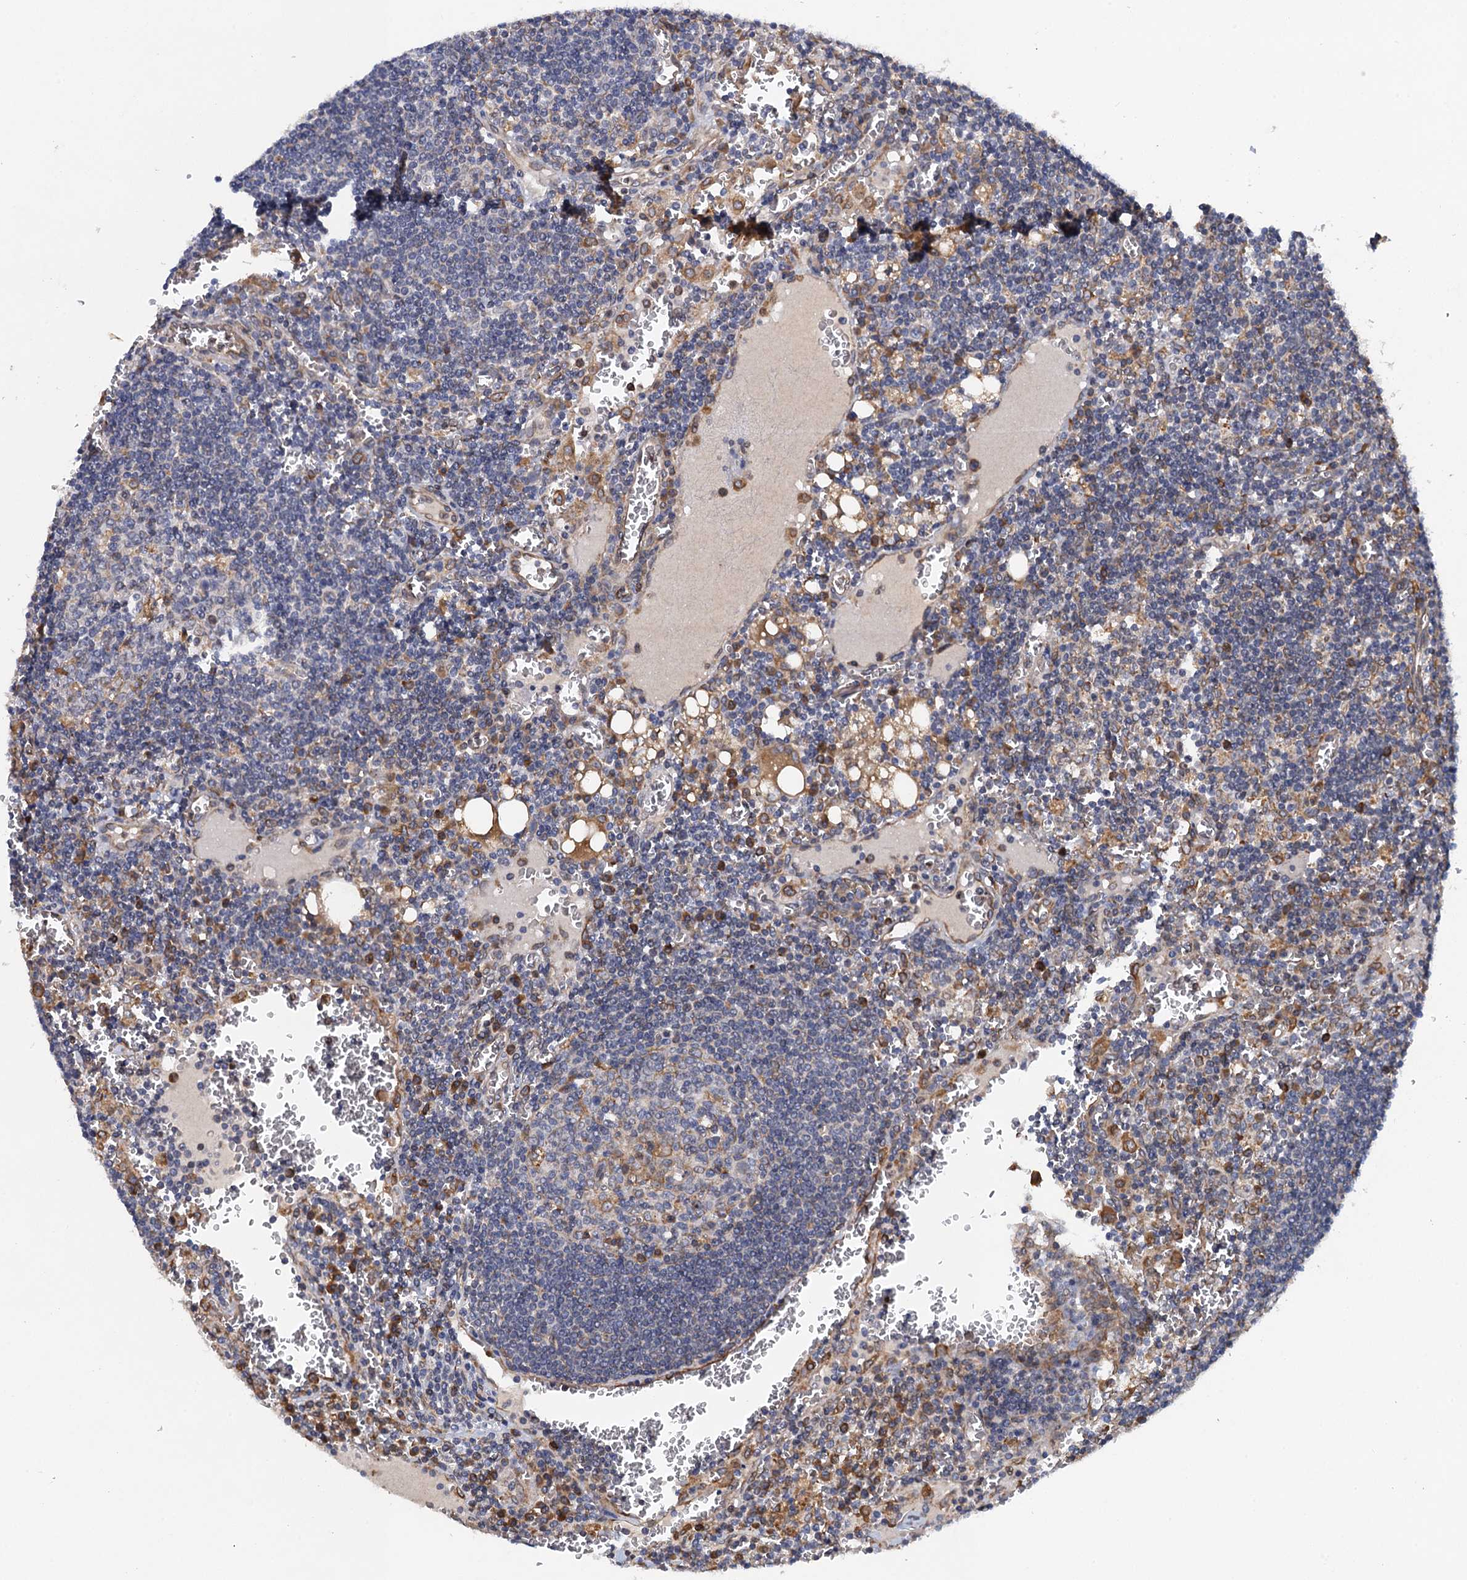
{"staining": {"intensity": "moderate", "quantity": "<25%", "location": "cytoplasmic/membranous"}, "tissue": "lymph node", "cell_type": "Germinal center cells", "image_type": "normal", "snomed": [{"axis": "morphology", "description": "Normal tissue, NOS"}, {"axis": "topography", "description": "Lymph node"}], "caption": "There is low levels of moderate cytoplasmic/membranous positivity in germinal center cells of normal lymph node, as demonstrated by immunohistochemical staining (brown color).", "gene": "ARMC5", "patient": {"sex": "female", "age": 73}}